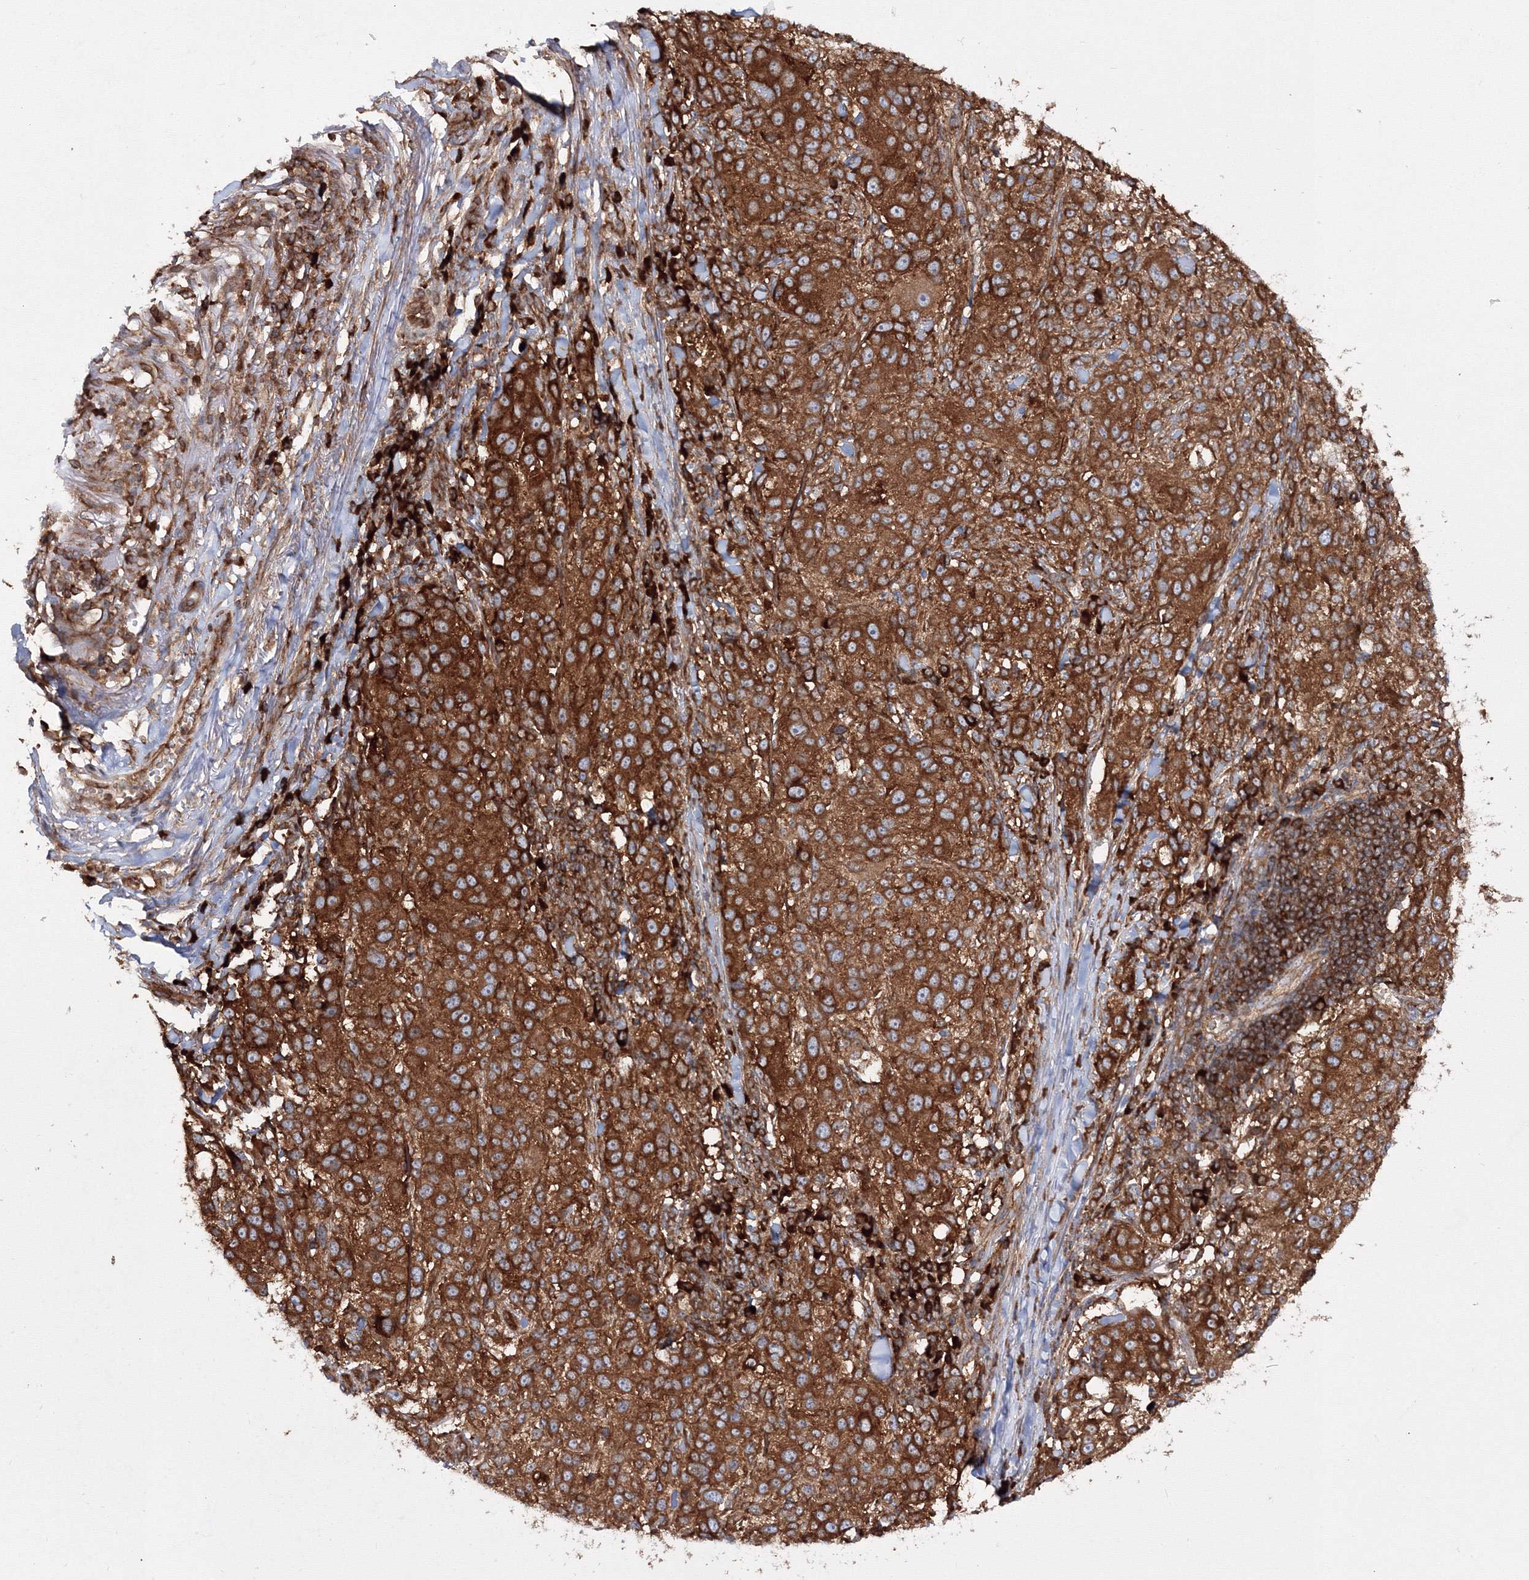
{"staining": {"intensity": "strong", "quantity": ">75%", "location": "cytoplasmic/membranous"}, "tissue": "melanoma", "cell_type": "Tumor cells", "image_type": "cancer", "snomed": [{"axis": "morphology", "description": "Necrosis, NOS"}, {"axis": "morphology", "description": "Malignant melanoma, NOS"}, {"axis": "topography", "description": "Skin"}], "caption": "DAB (3,3'-diaminobenzidine) immunohistochemical staining of human malignant melanoma exhibits strong cytoplasmic/membranous protein staining in approximately >75% of tumor cells.", "gene": "HARS1", "patient": {"sex": "female", "age": 87}}